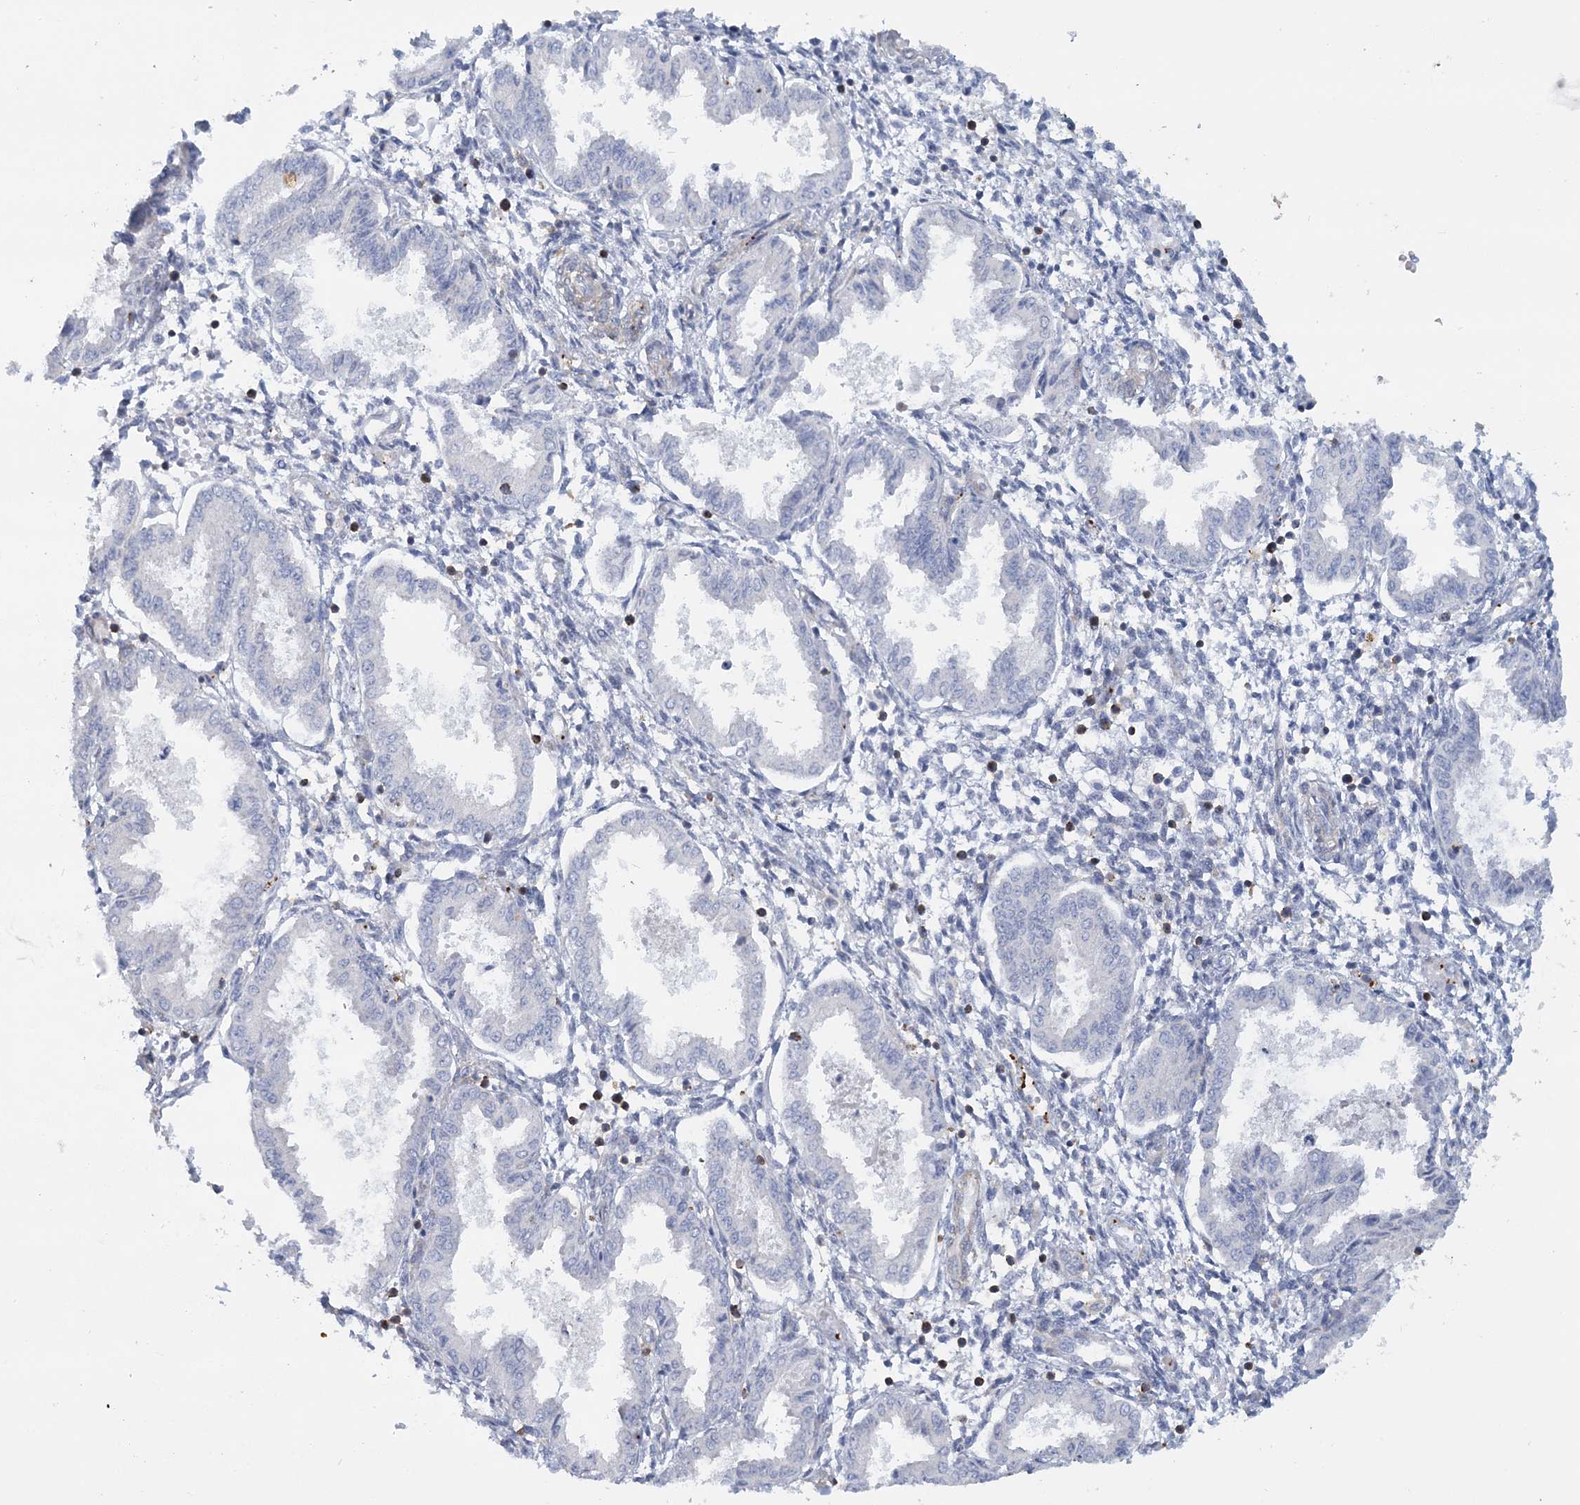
{"staining": {"intensity": "negative", "quantity": "none", "location": "none"}, "tissue": "endometrium", "cell_type": "Cells in endometrial stroma", "image_type": "normal", "snomed": [{"axis": "morphology", "description": "Normal tissue, NOS"}, {"axis": "topography", "description": "Endometrium"}], "caption": "The photomicrograph demonstrates no staining of cells in endometrial stroma in unremarkable endometrium.", "gene": "CUEDC2", "patient": {"sex": "female", "age": 33}}